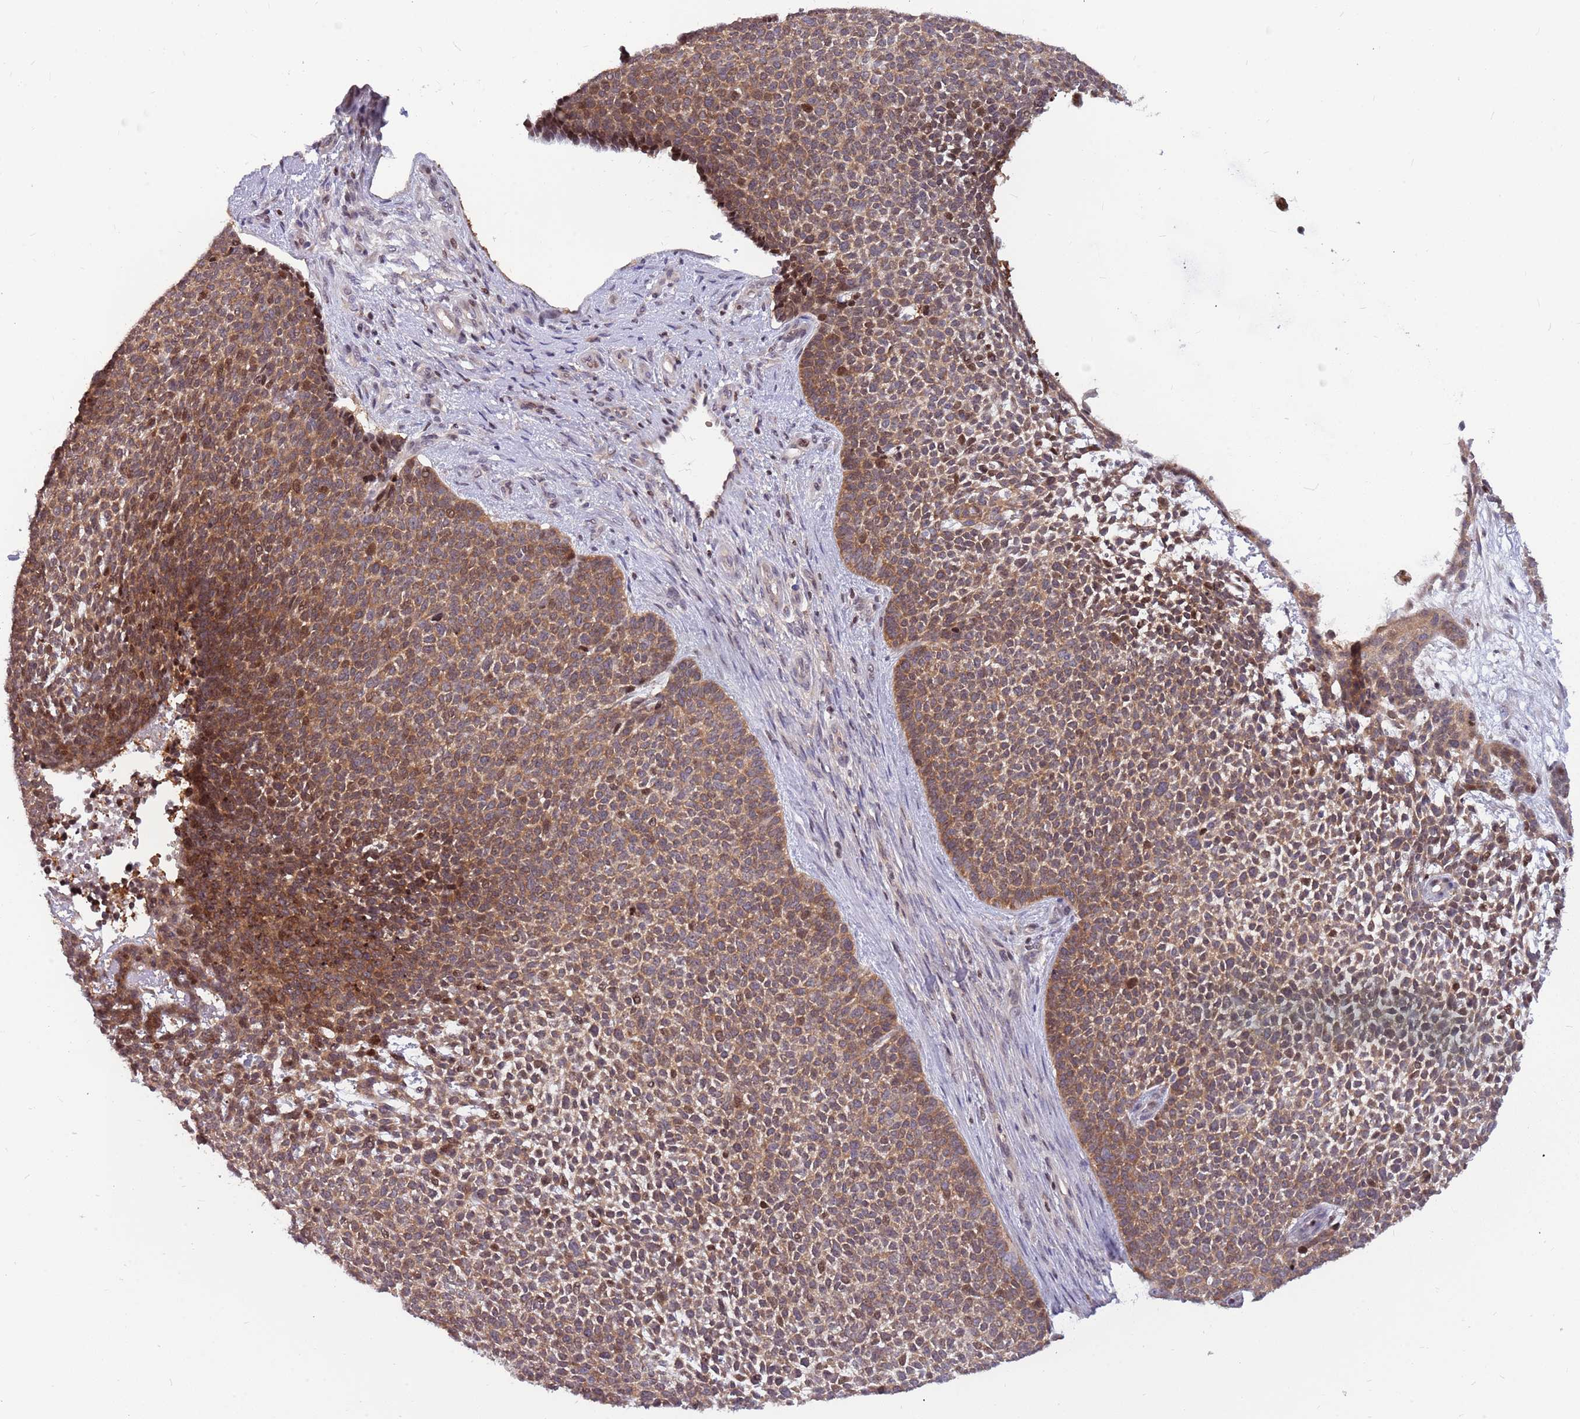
{"staining": {"intensity": "moderate", "quantity": ">75%", "location": "cytoplasmic/membranous"}, "tissue": "skin cancer", "cell_type": "Tumor cells", "image_type": "cancer", "snomed": [{"axis": "morphology", "description": "Basal cell carcinoma"}, {"axis": "topography", "description": "Skin"}], "caption": "A medium amount of moderate cytoplasmic/membranous positivity is seen in approximately >75% of tumor cells in skin cancer (basal cell carcinoma) tissue.", "gene": "ARHGEF5", "patient": {"sex": "female", "age": 84}}